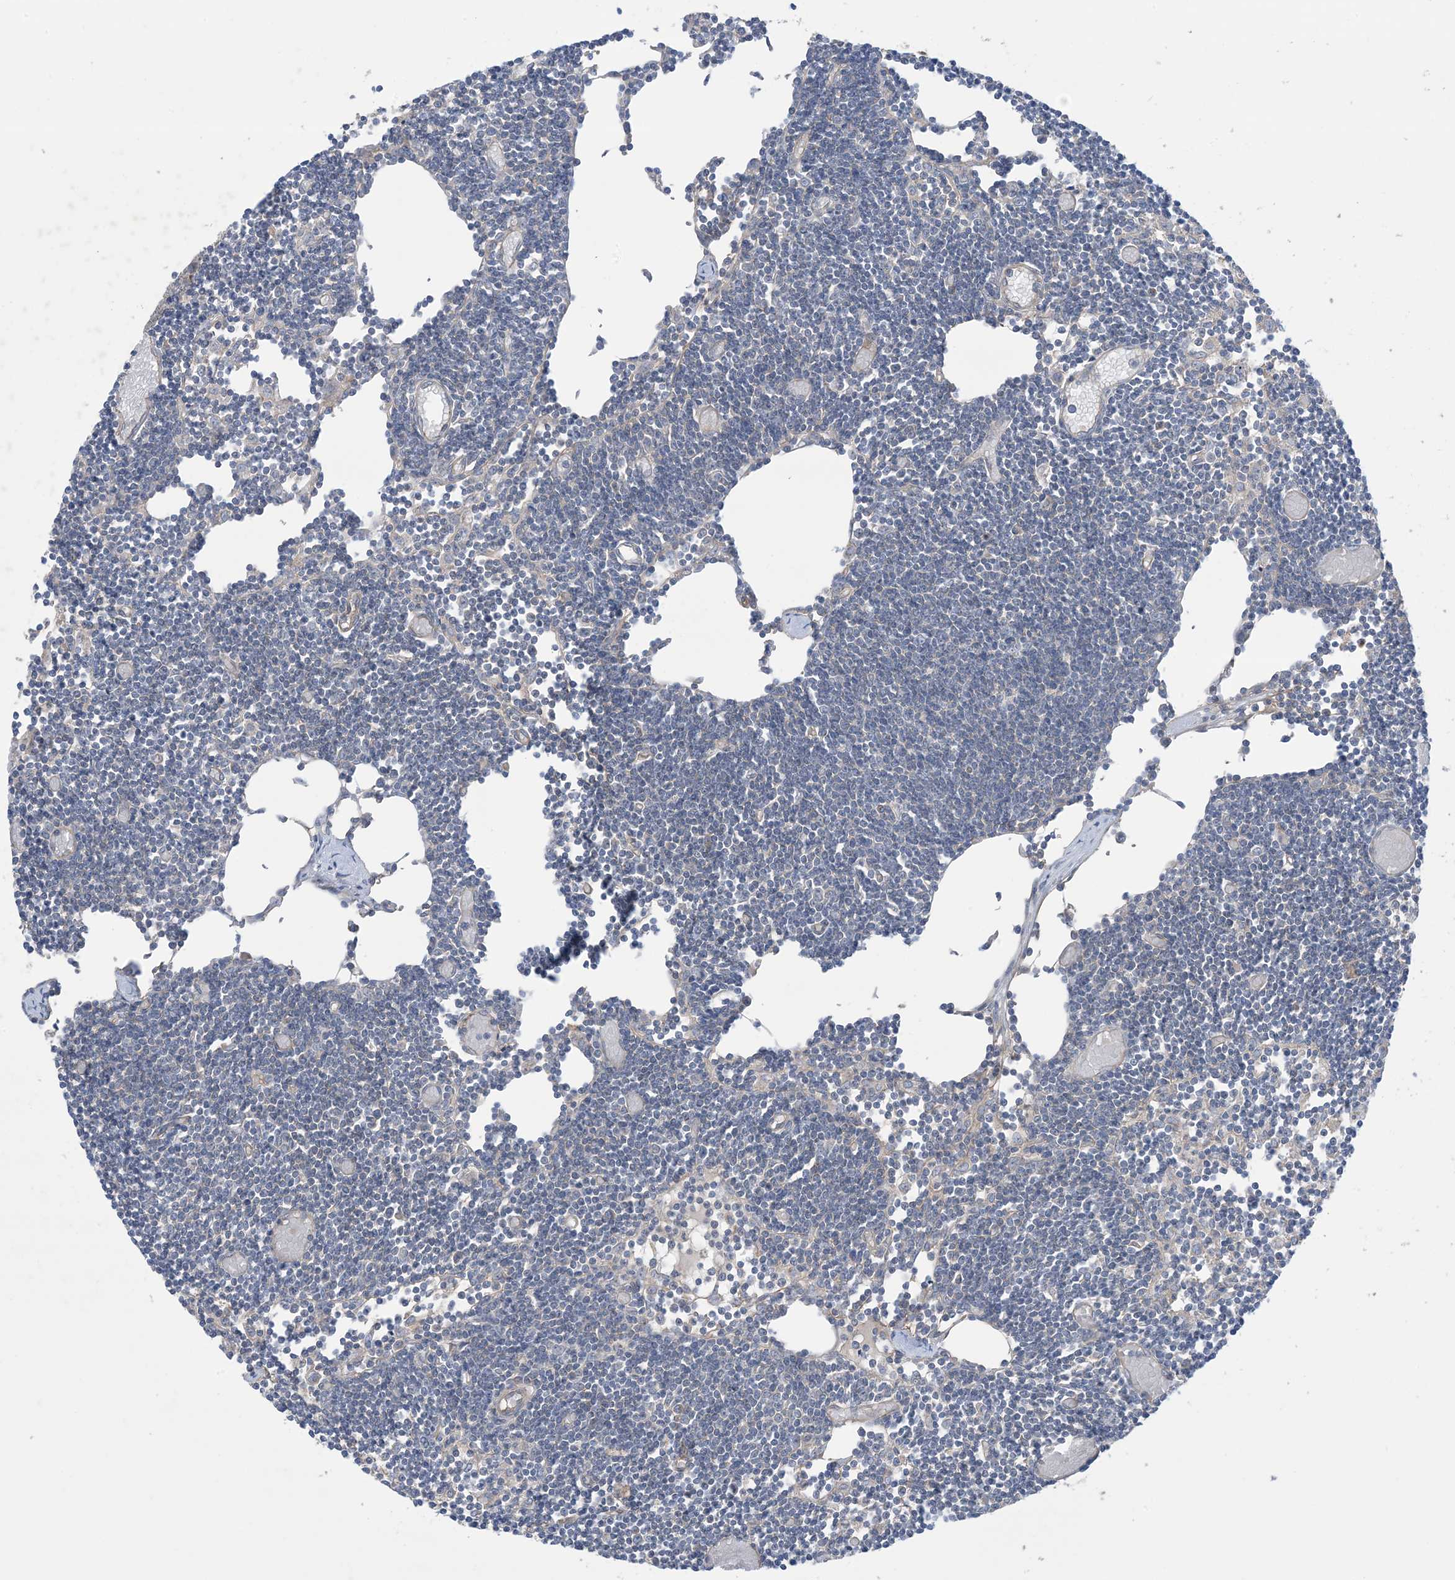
{"staining": {"intensity": "moderate", "quantity": "<25%", "location": "cytoplasmic/membranous"}, "tissue": "lymph node", "cell_type": "Germinal center cells", "image_type": "normal", "snomed": [{"axis": "morphology", "description": "Normal tissue, NOS"}, {"axis": "topography", "description": "Lymph node"}], "caption": "A photomicrograph showing moderate cytoplasmic/membranous expression in about <25% of germinal center cells in normal lymph node, as visualized by brown immunohistochemical staining.", "gene": "CCNY", "patient": {"sex": "female", "age": 11}}